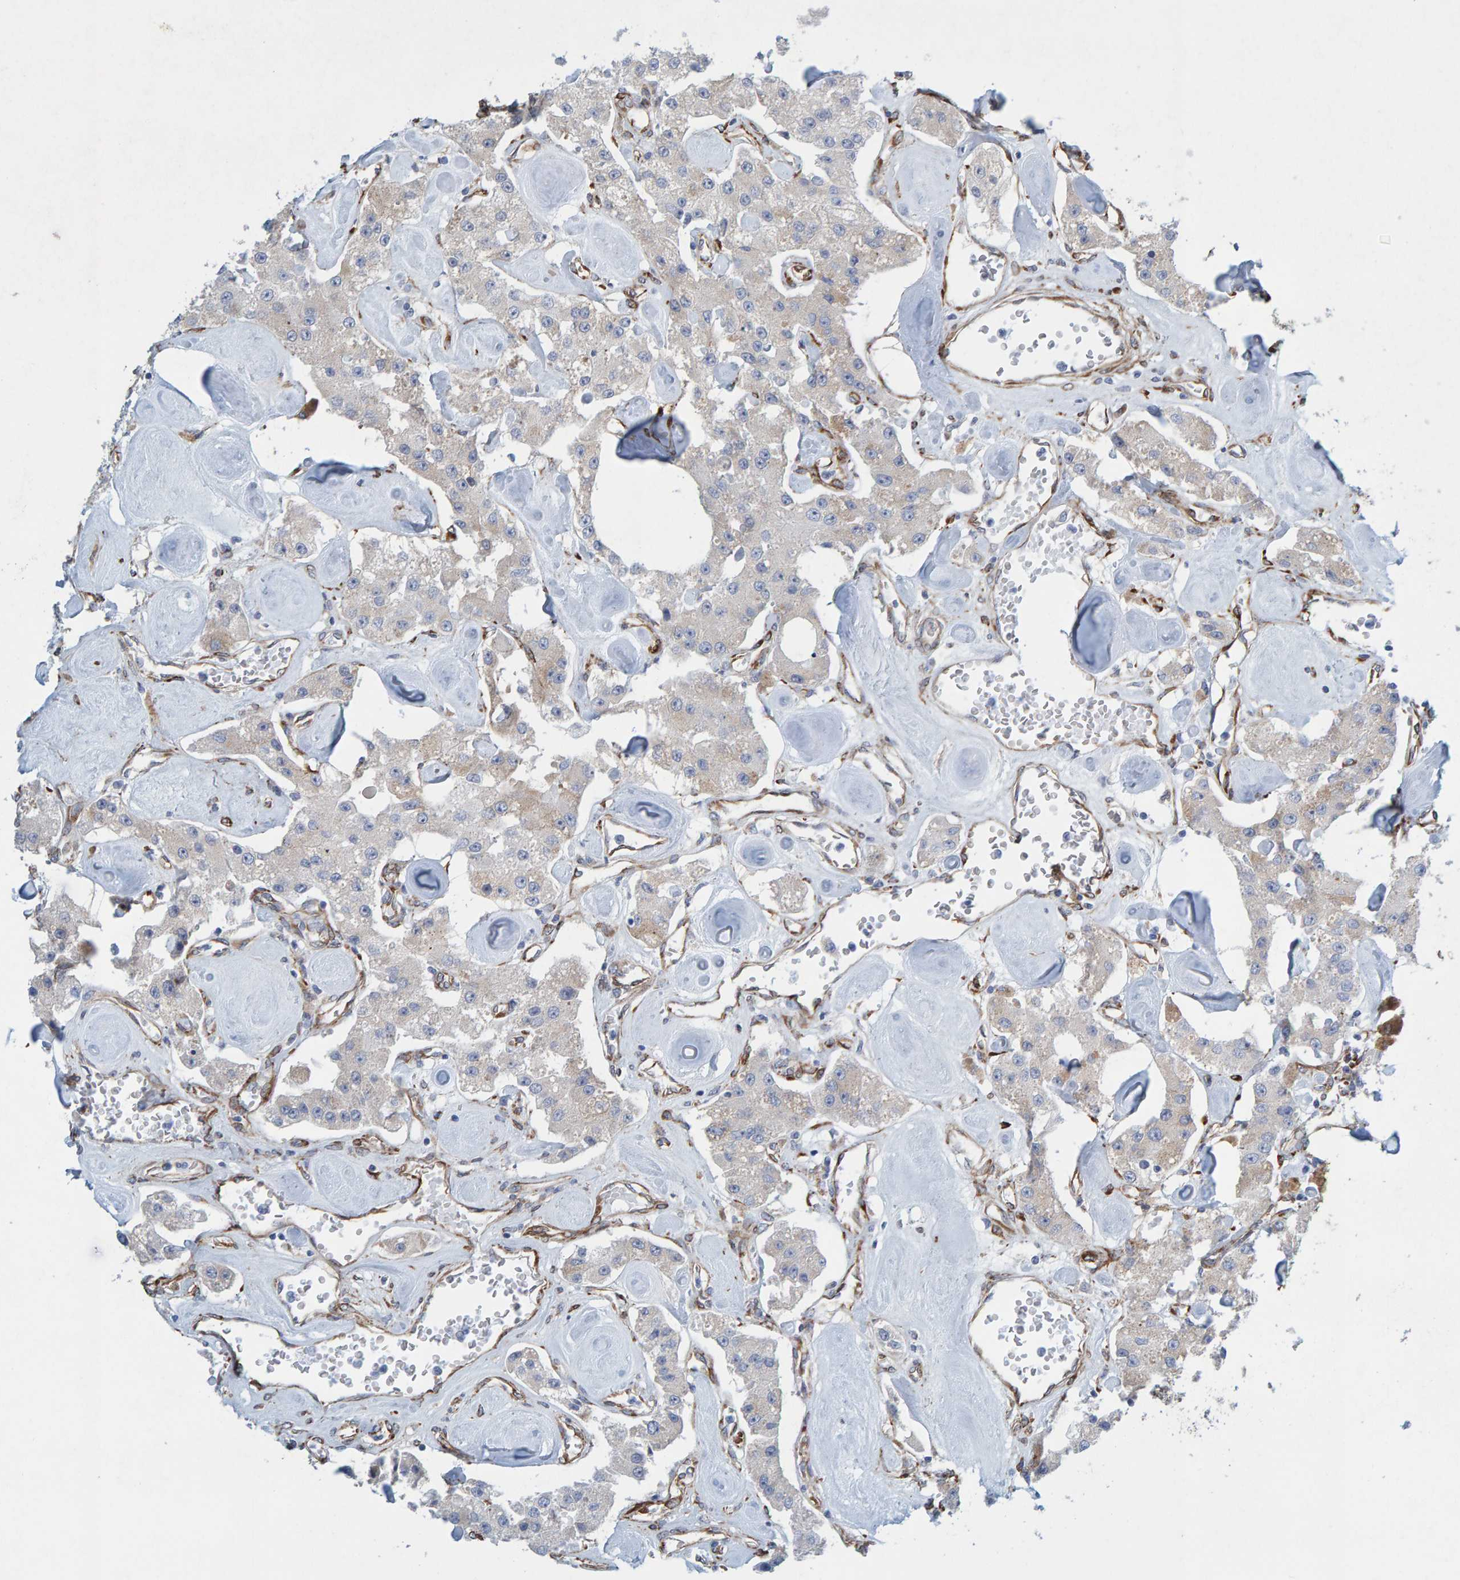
{"staining": {"intensity": "weak", "quantity": "<25%", "location": "cytoplasmic/membranous"}, "tissue": "carcinoid", "cell_type": "Tumor cells", "image_type": "cancer", "snomed": [{"axis": "morphology", "description": "Carcinoid, malignant, NOS"}, {"axis": "topography", "description": "Pancreas"}], "caption": "Carcinoid stained for a protein using immunohistochemistry (IHC) displays no staining tumor cells.", "gene": "MMP16", "patient": {"sex": "male", "age": 41}}